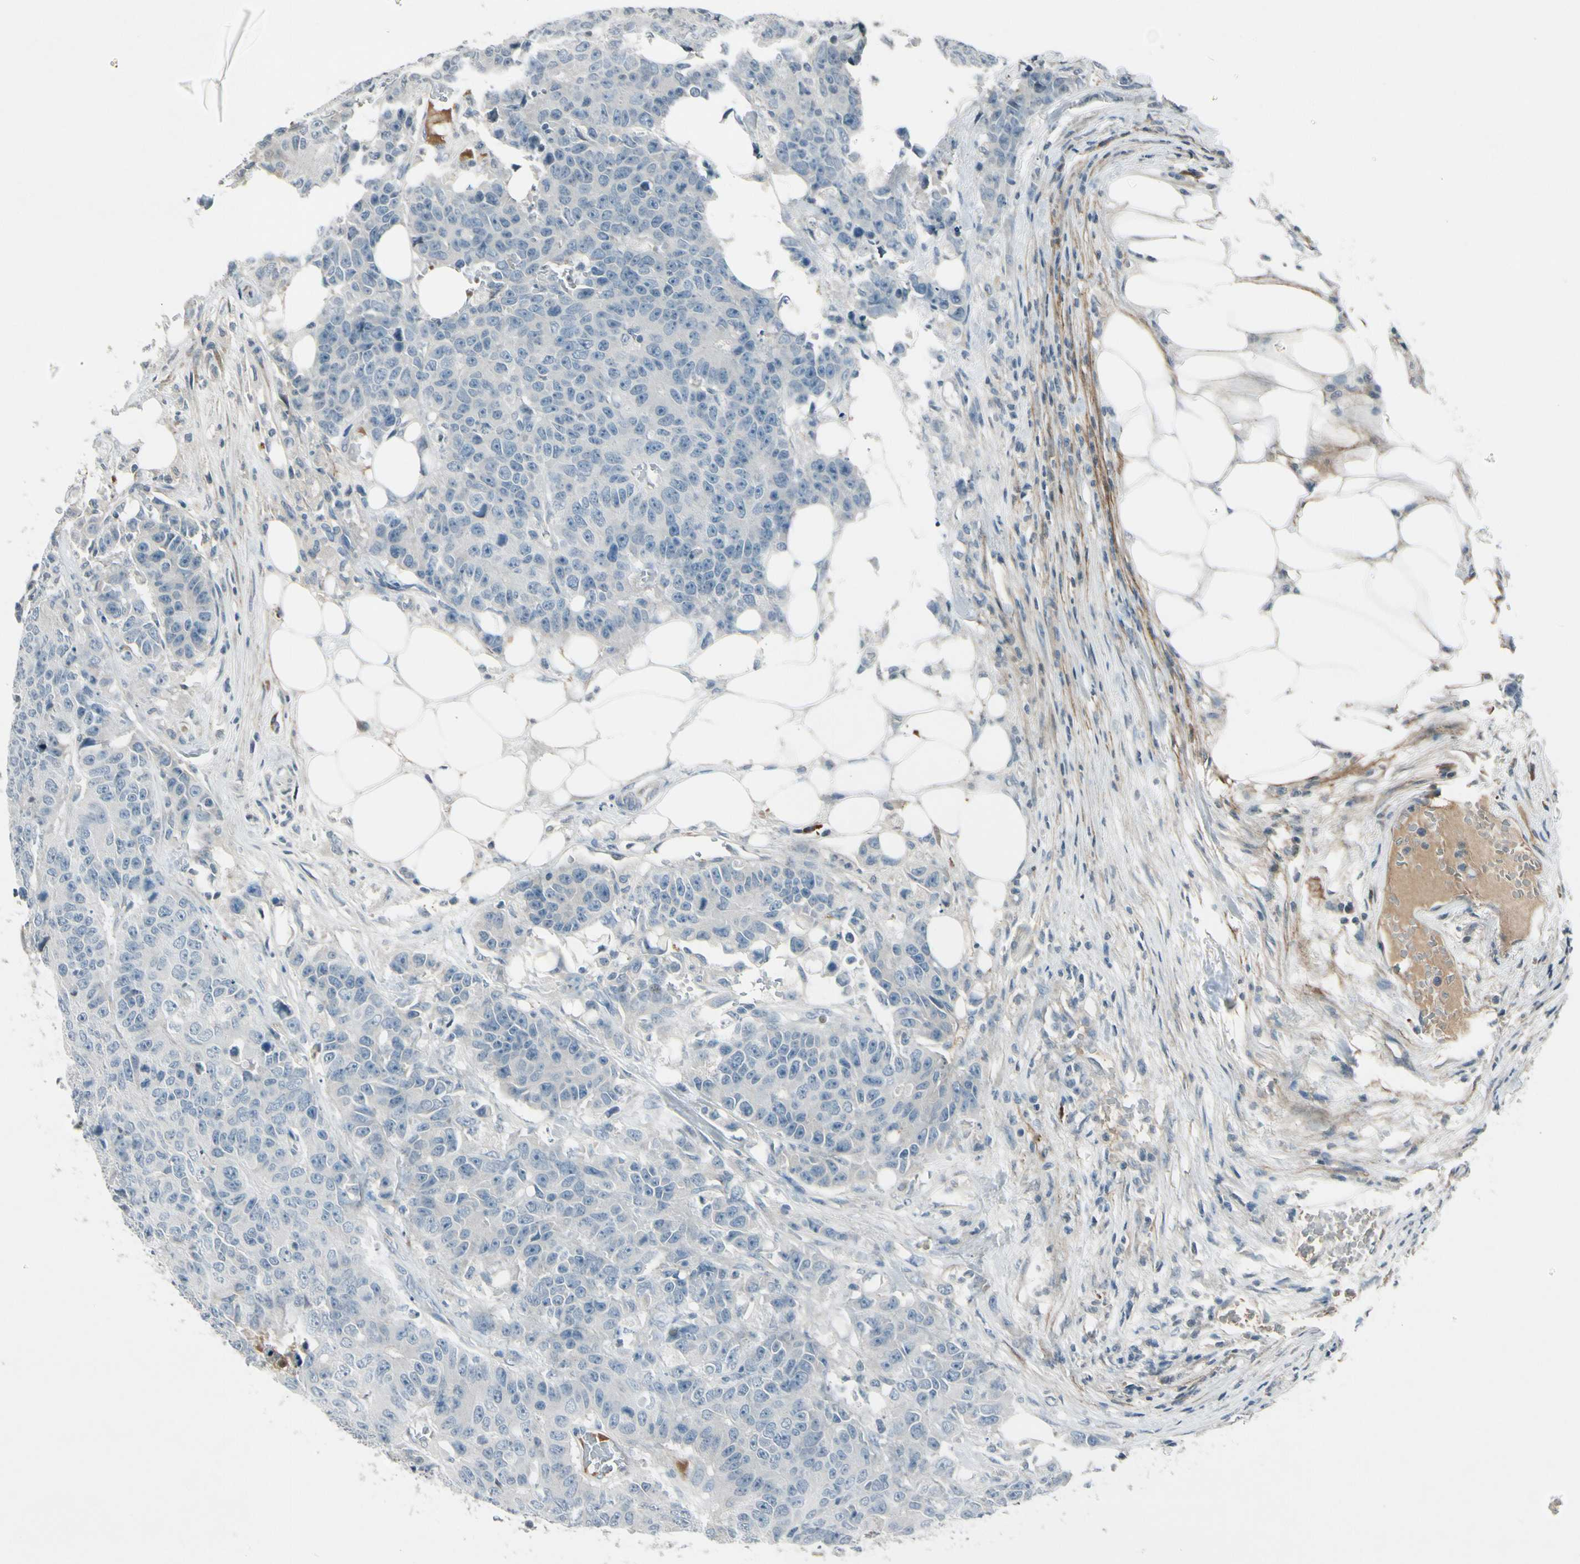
{"staining": {"intensity": "negative", "quantity": "none", "location": "none"}, "tissue": "colorectal cancer", "cell_type": "Tumor cells", "image_type": "cancer", "snomed": [{"axis": "morphology", "description": "Adenocarcinoma, NOS"}, {"axis": "topography", "description": "Colon"}], "caption": "This is a histopathology image of IHC staining of adenocarcinoma (colorectal), which shows no staining in tumor cells.", "gene": "PDPN", "patient": {"sex": "female", "age": 86}}